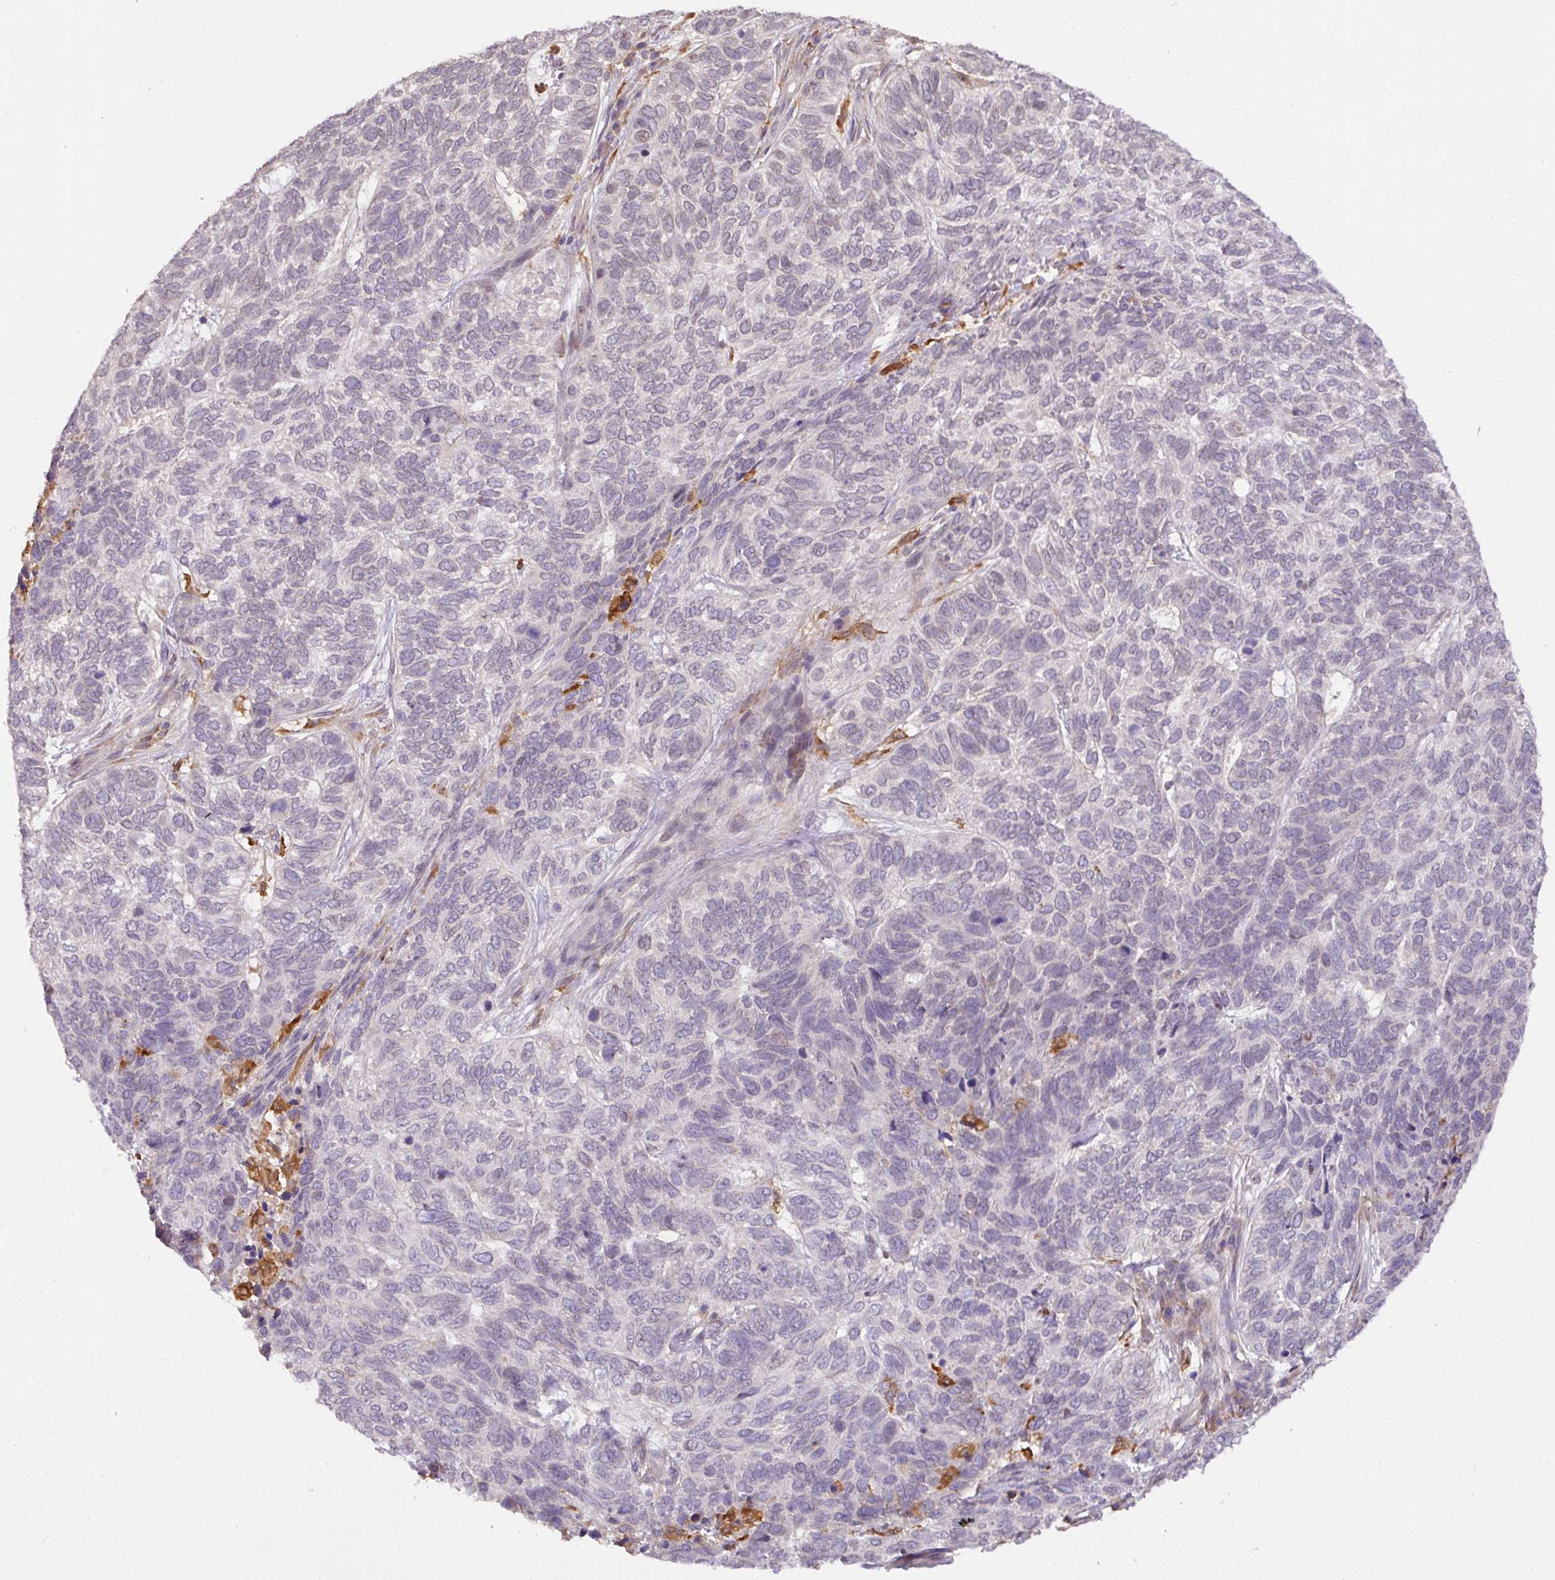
{"staining": {"intensity": "negative", "quantity": "none", "location": "none"}, "tissue": "skin cancer", "cell_type": "Tumor cells", "image_type": "cancer", "snomed": [{"axis": "morphology", "description": "Basal cell carcinoma"}, {"axis": "topography", "description": "Skin"}], "caption": "Tumor cells show no significant protein positivity in basal cell carcinoma (skin).", "gene": "GCNT7", "patient": {"sex": "female", "age": 65}}